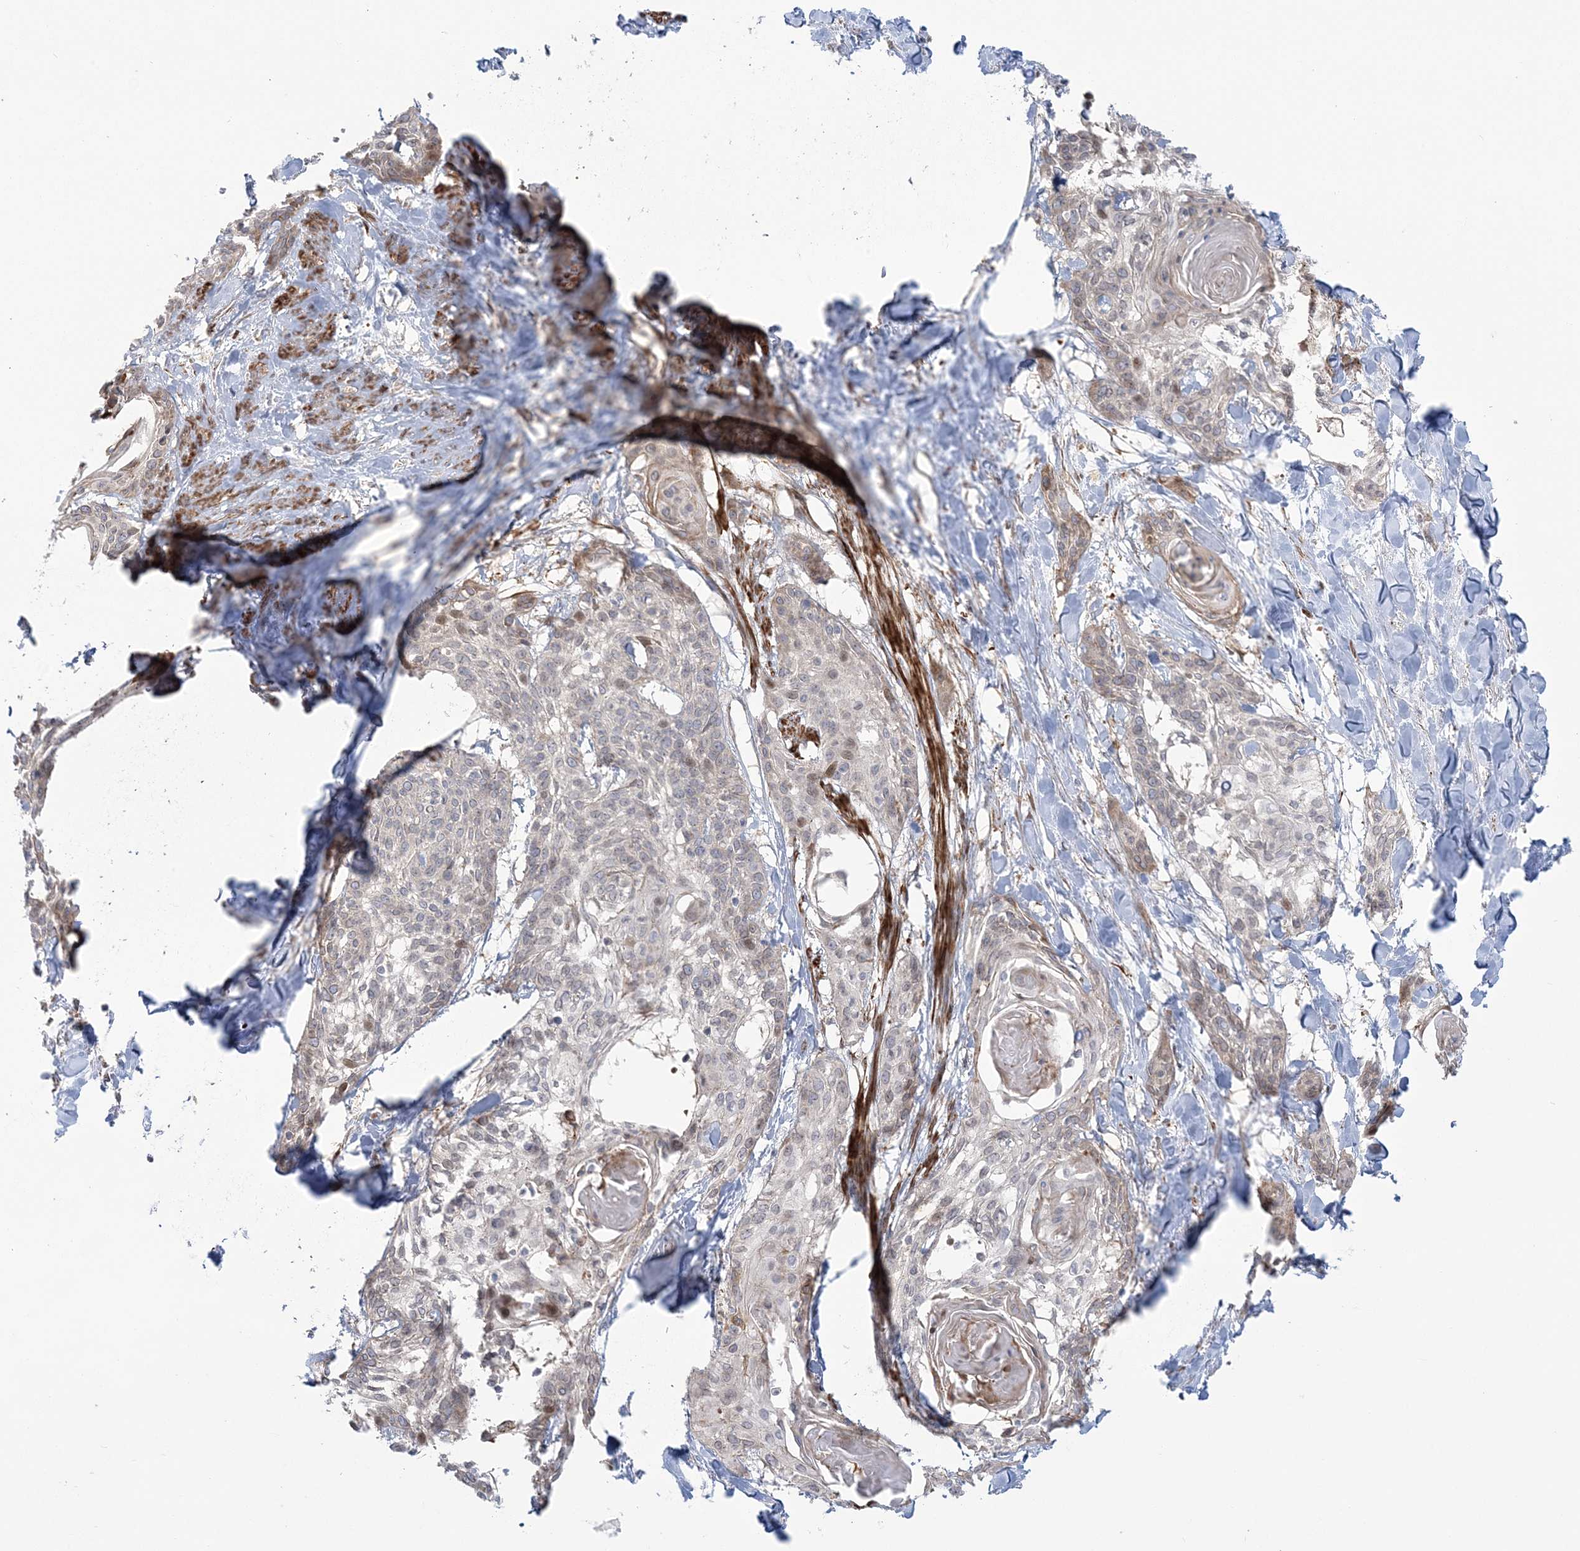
{"staining": {"intensity": "negative", "quantity": "none", "location": "none"}, "tissue": "cervical cancer", "cell_type": "Tumor cells", "image_type": "cancer", "snomed": [{"axis": "morphology", "description": "Squamous cell carcinoma, NOS"}, {"axis": "topography", "description": "Cervix"}], "caption": "A photomicrograph of cervical cancer stained for a protein reveals no brown staining in tumor cells. (DAB (3,3'-diaminobenzidine) IHC with hematoxylin counter stain).", "gene": "NUDT9", "patient": {"sex": "female", "age": 57}}